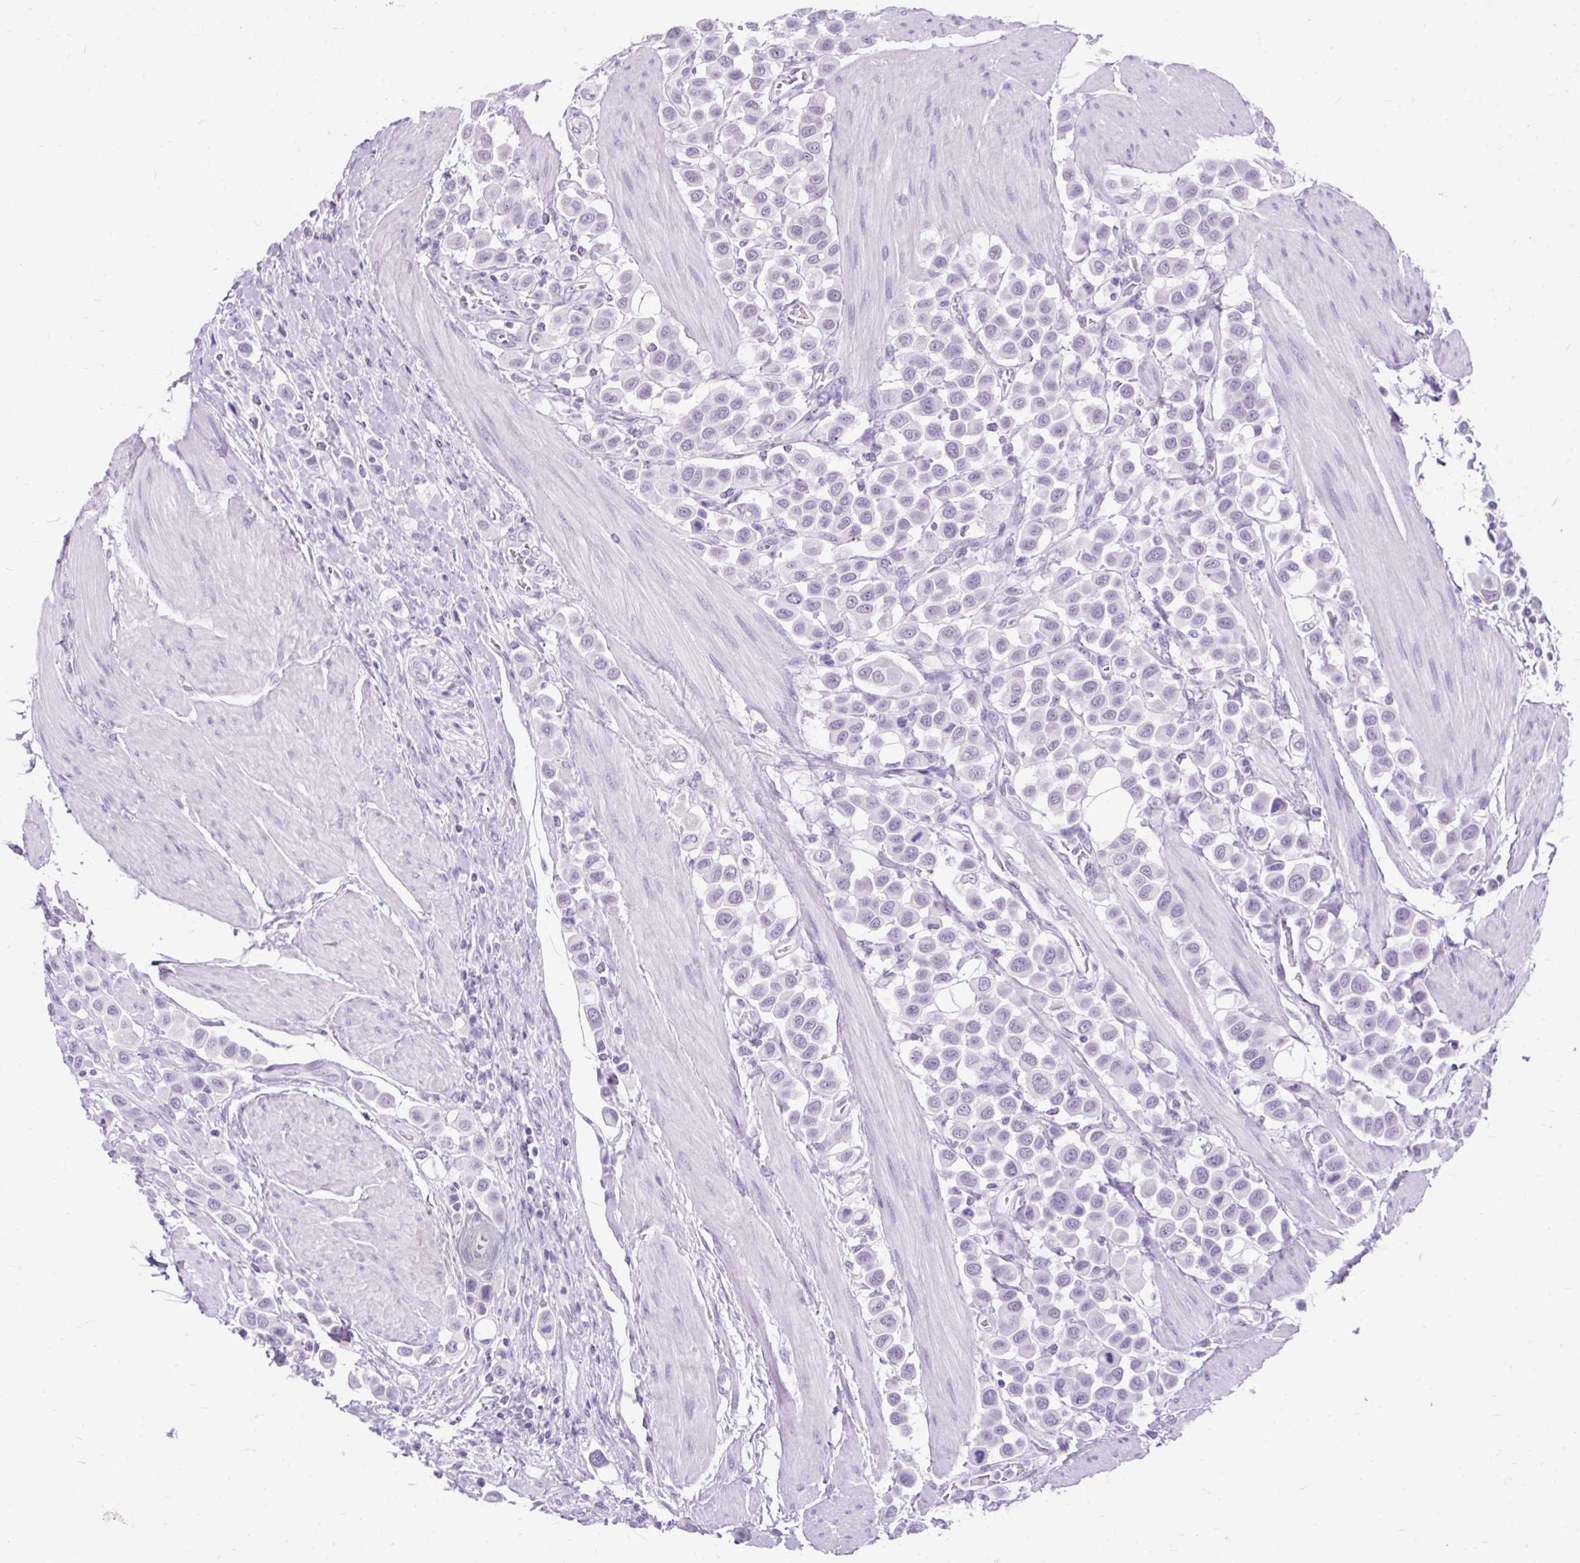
{"staining": {"intensity": "negative", "quantity": "none", "location": "none"}, "tissue": "urothelial cancer", "cell_type": "Tumor cells", "image_type": "cancer", "snomed": [{"axis": "morphology", "description": "Urothelial carcinoma, High grade"}, {"axis": "topography", "description": "Urinary bladder"}], "caption": "Photomicrograph shows no protein positivity in tumor cells of urothelial carcinoma (high-grade) tissue.", "gene": "SCGB1A1", "patient": {"sex": "male", "age": 50}}